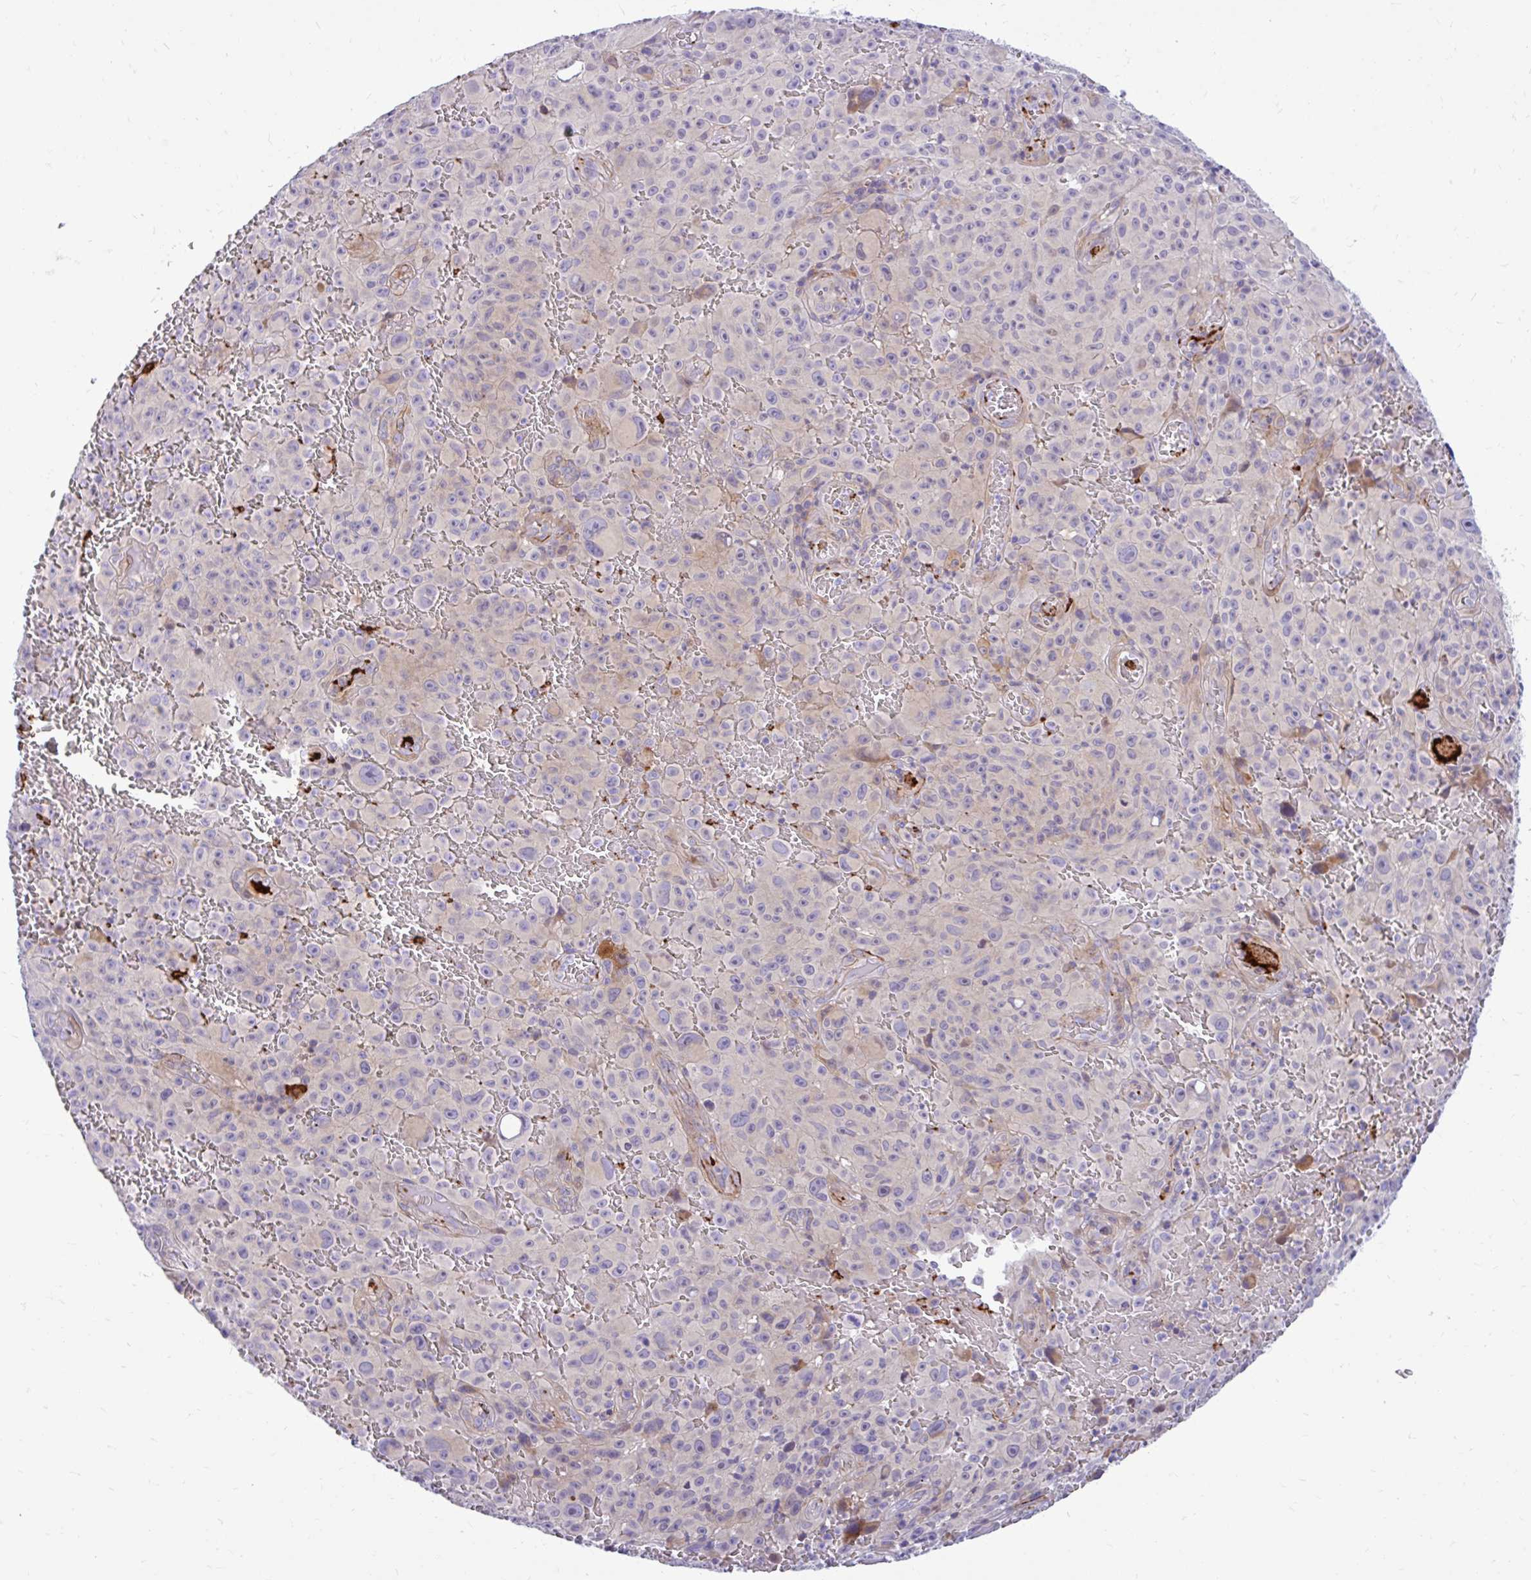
{"staining": {"intensity": "negative", "quantity": "none", "location": "none"}, "tissue": "melanoma", "cell_type": "Tumor cells", "image_type": "cancer", "snomed": [{"axis": "morphology", "description": "Malignant melanoma, NOS"}, {"axis": "topography", "description": "Skin"}], "caption": "Immunohistochemistry photomicrograph of neoplastic tissue: human melanoma stained with DAB shows no significant protein staining in tumor cells.", "gene": "ESPNL", "patient": {"sex": "female", "age": 82}}